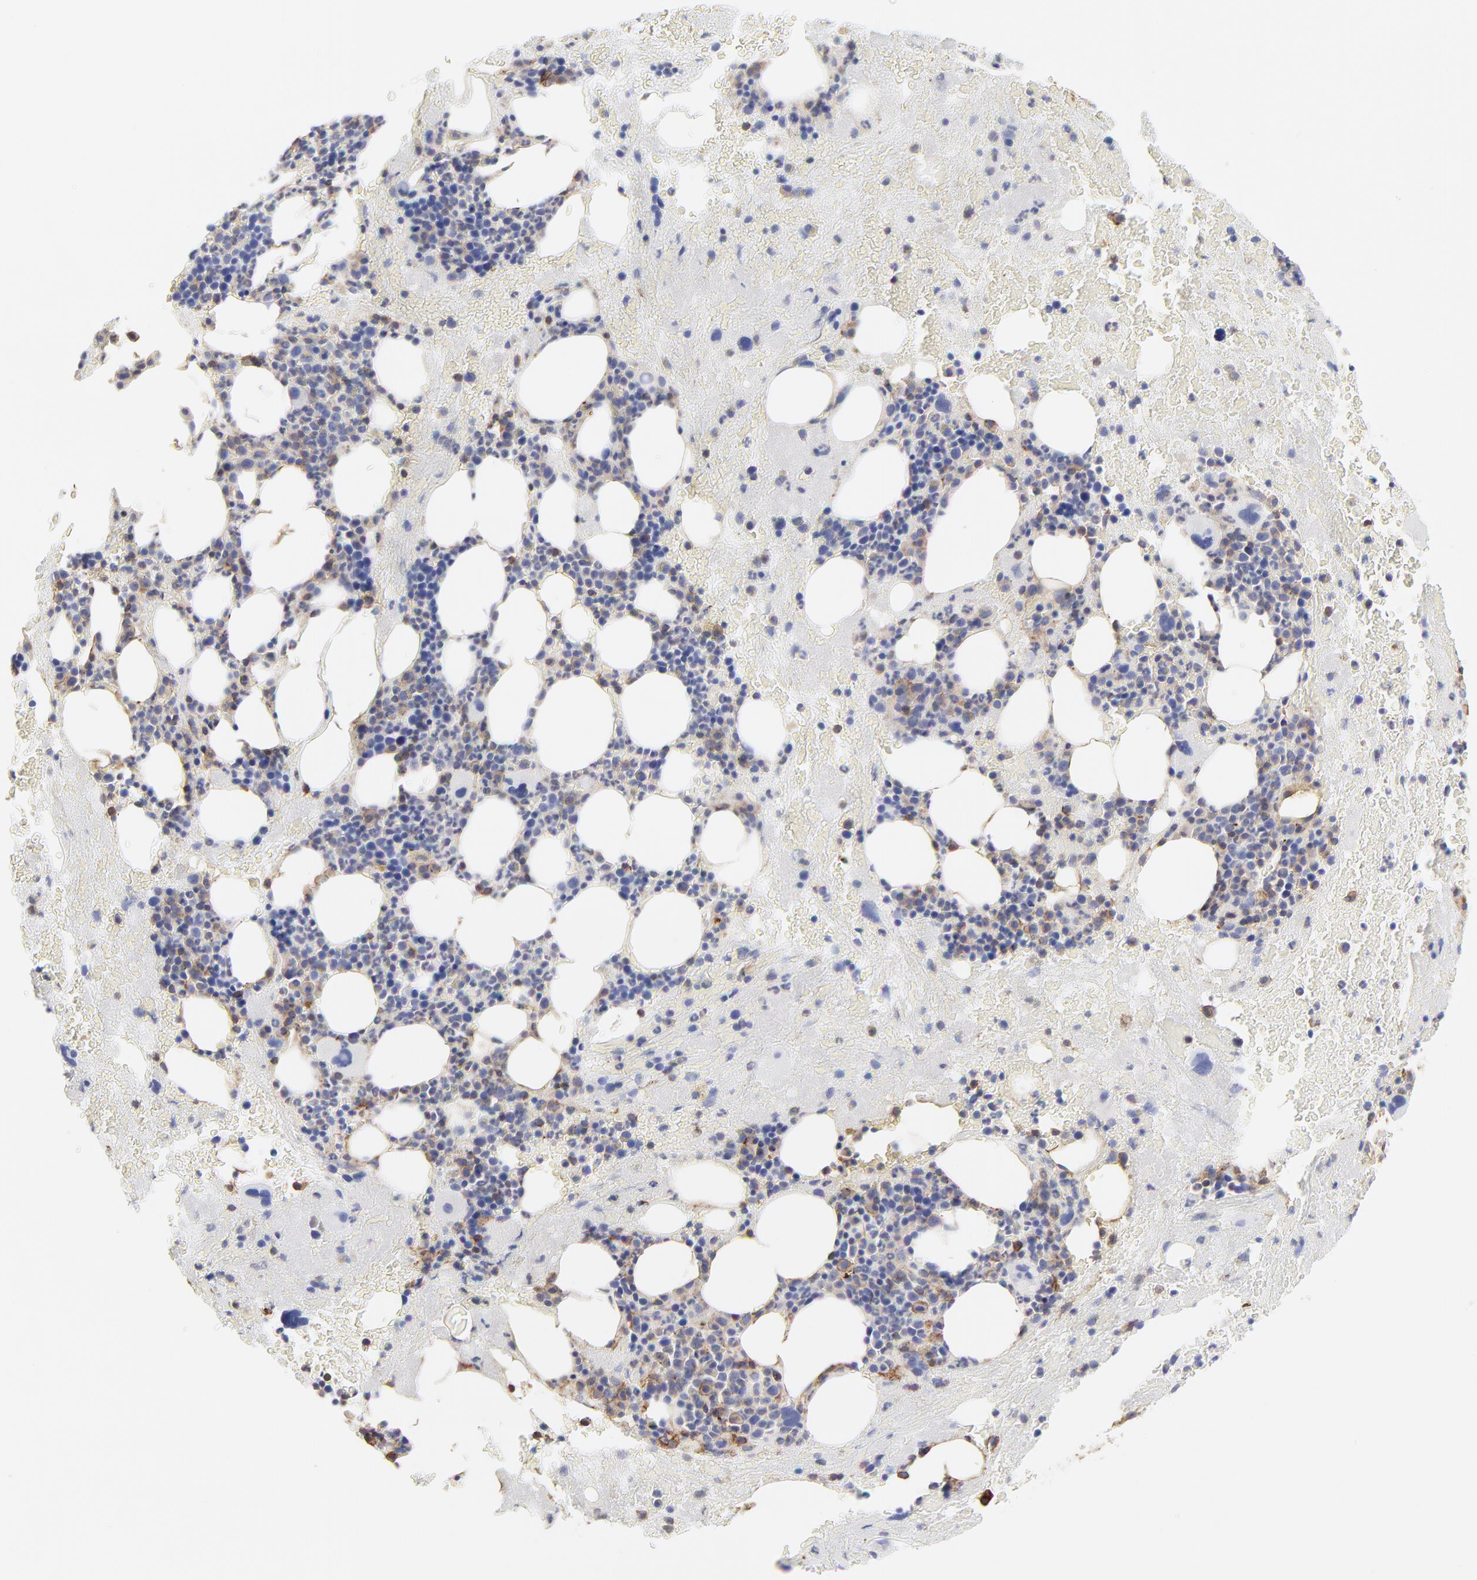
{"staining": {"intensity": "moderate", "quantity": "<25%", "location": "cytoplasmic/membranous"}, "tissue": "bone marrow", "cell_type": "Hematopoietic cells", "image_type": "normal", "snomed": [{"axis": "morphology", "description": "Normal tissue, NOS"}, {"axis": "topography", "description": "Bone marrow"}], "caption": "Moderate cytoplasmic/membranous protein positivity is appreciated in about <25% of hematopoietic cells in bone marrow. The staining was performed using DAB (3,3'-diaminobenzidine) to visualize the protein expression in brown, while the nuclei were stained in blue with hematoxylin (Magnification: 20x).", "gene": "ANXA6", "patient": {"sex": "male", "age": 76}}